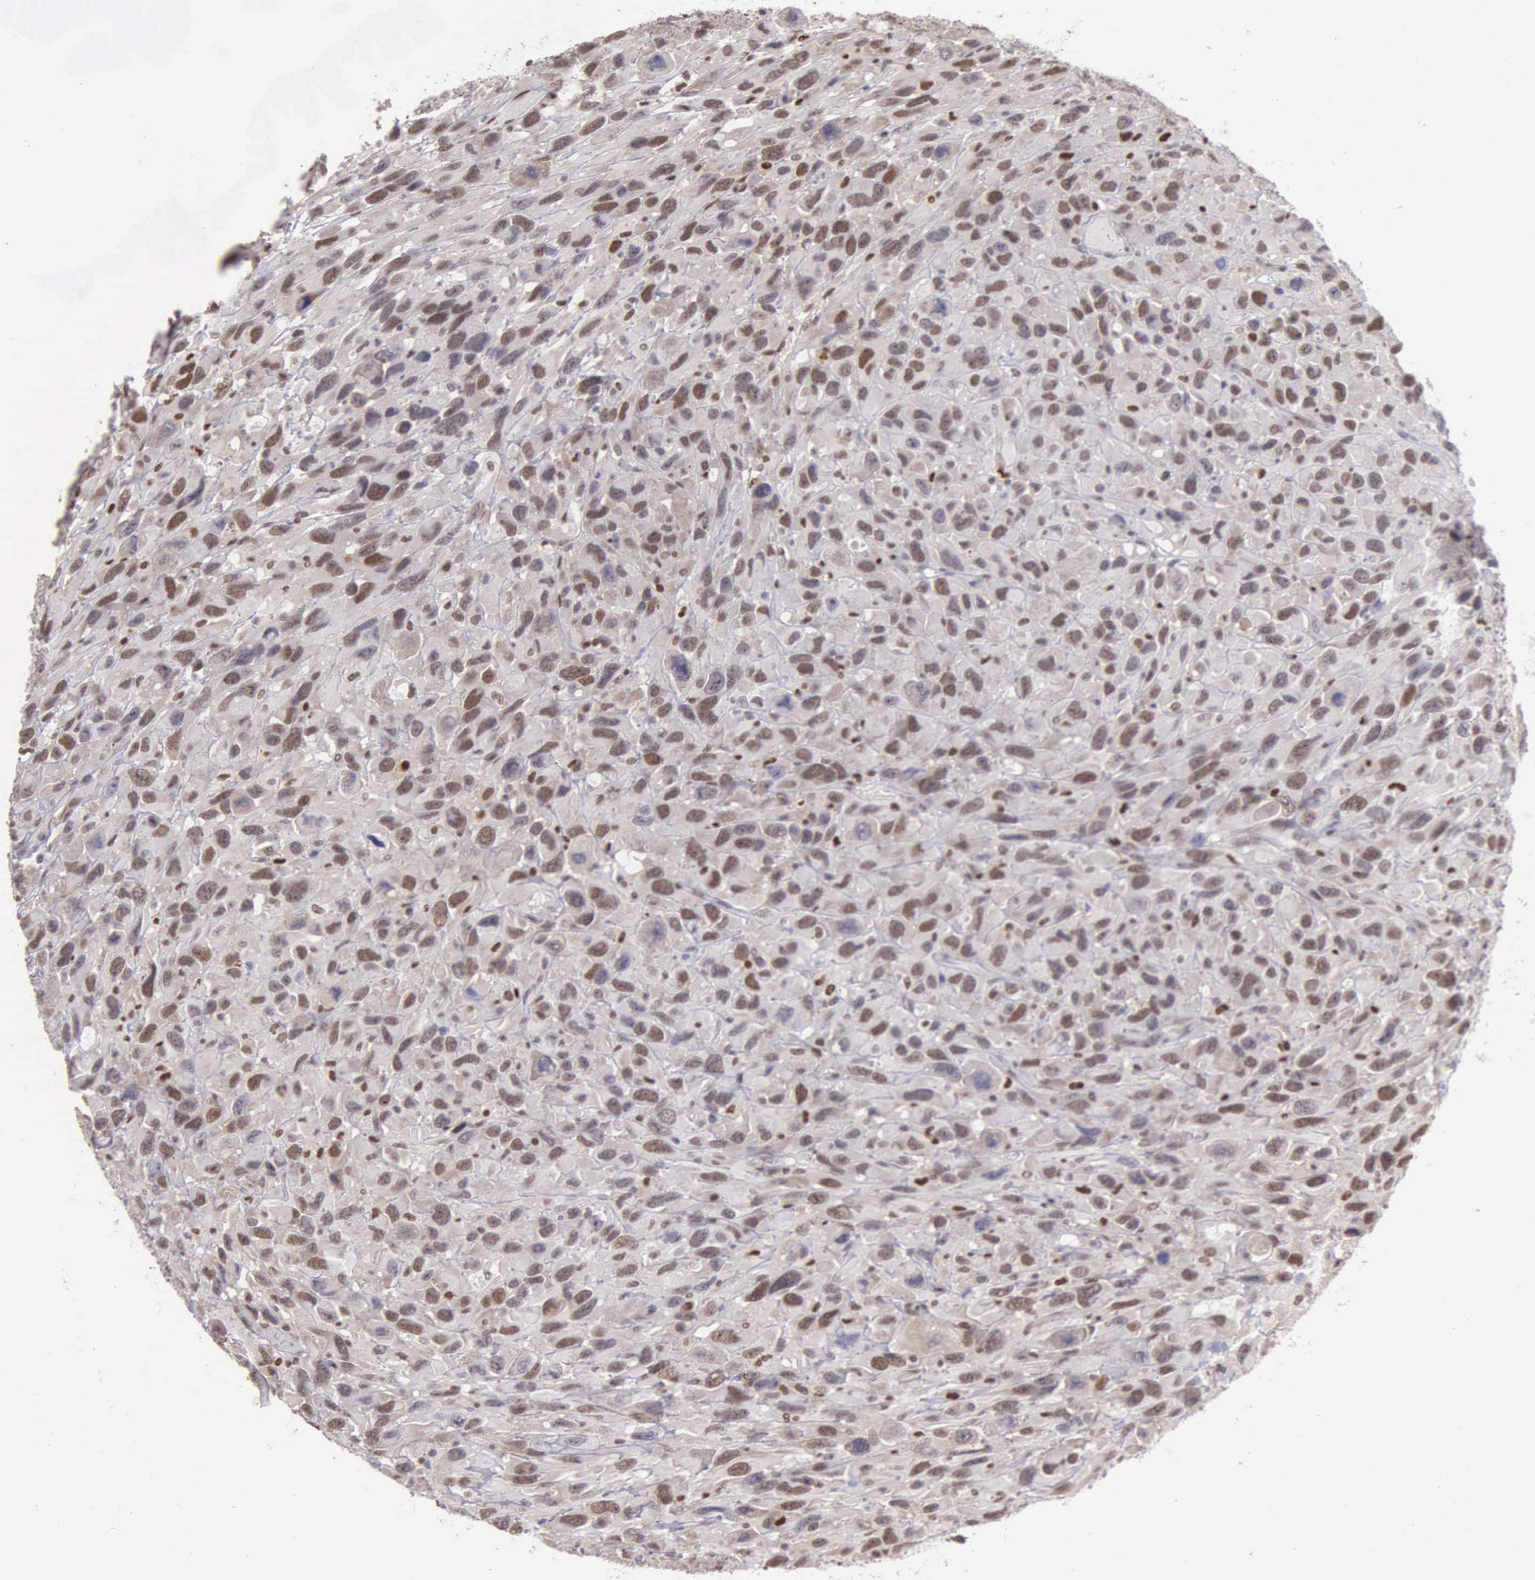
{"staining": {"intensity": "moderate", "quantity": "25%-75%", "location": "nuclear"}, "tissue": "renal cancer", "cell_type": "Tumor cells", "image_type": "cancer", "snomed": [{"axis": "morphology", "description": "Adenocarcinoma, NOS"}, {"axis": "topography", "description": "Kidney"}], "caption": "The image shows immunohistochemical staining of renal cancer (adenocarcinoma). There is moderate nuclear positivity is appreciated in about 25%-75% of tumor cells.", "gene": "UBR7", "patient": {"sex": "male", "age": 79}}